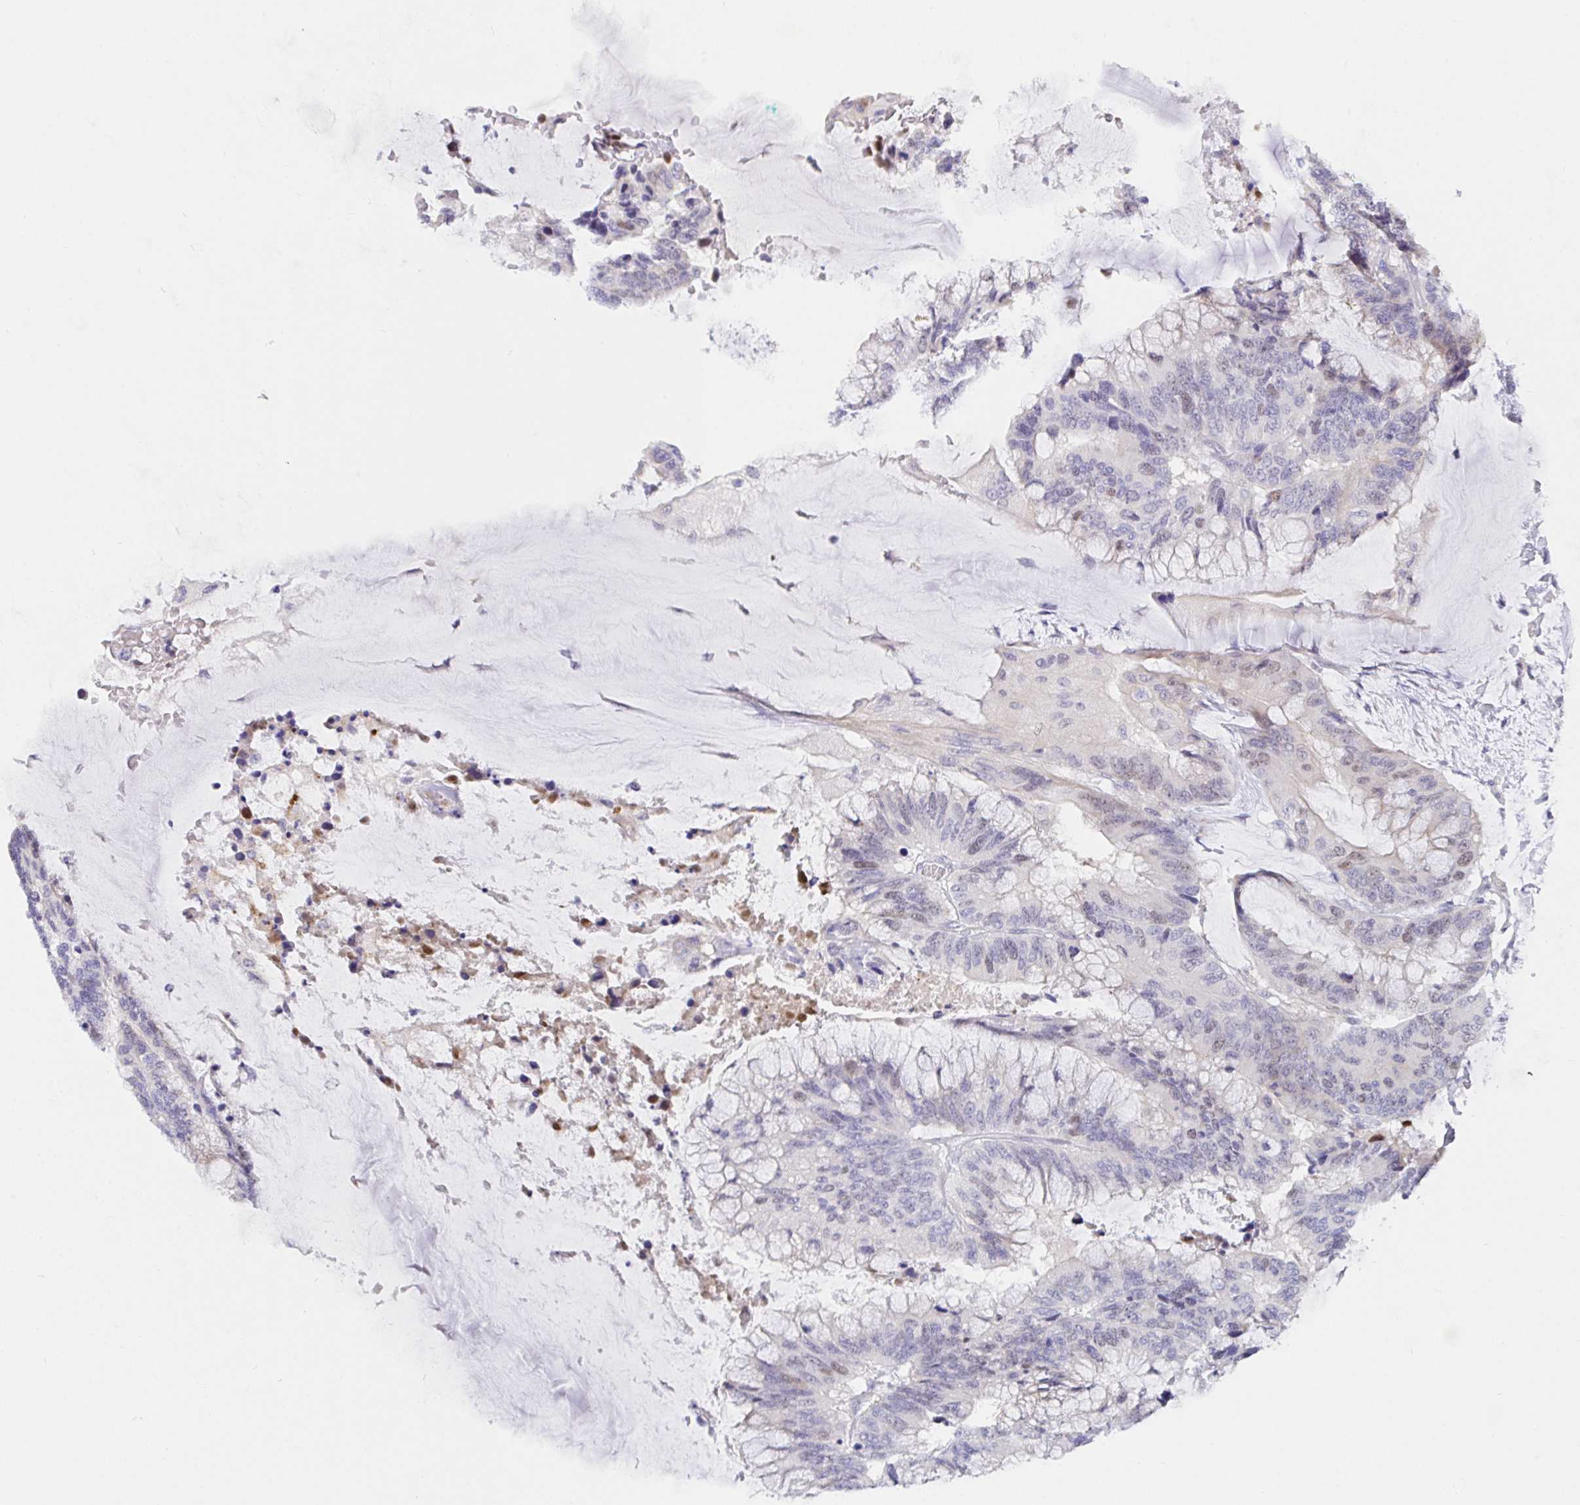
{"staining": {"intensity": "negative", "quantity": "none", "location": "none"}, "tissue": "colorectal cancer", "cell_type": "Tumor cells", "image_type": "cancer", "snomed": [{"axis": "morphology", "description": "Adenocarcinoma, NOS"}, {"axis": "topography", "description": "Rectum"}], "caption": "The immunohistochemistry histopathology image has no significant staining in tumor cells of colorectal adenocarcinoma tissue. (Stains: DAB immunohistochemistry (IHC) with hematoxylin counter stain, Microscopy: brightfield microscopy at high magnification).", "gene": "TIMELESS", "patient": {"sex": "female", "age": 59}}